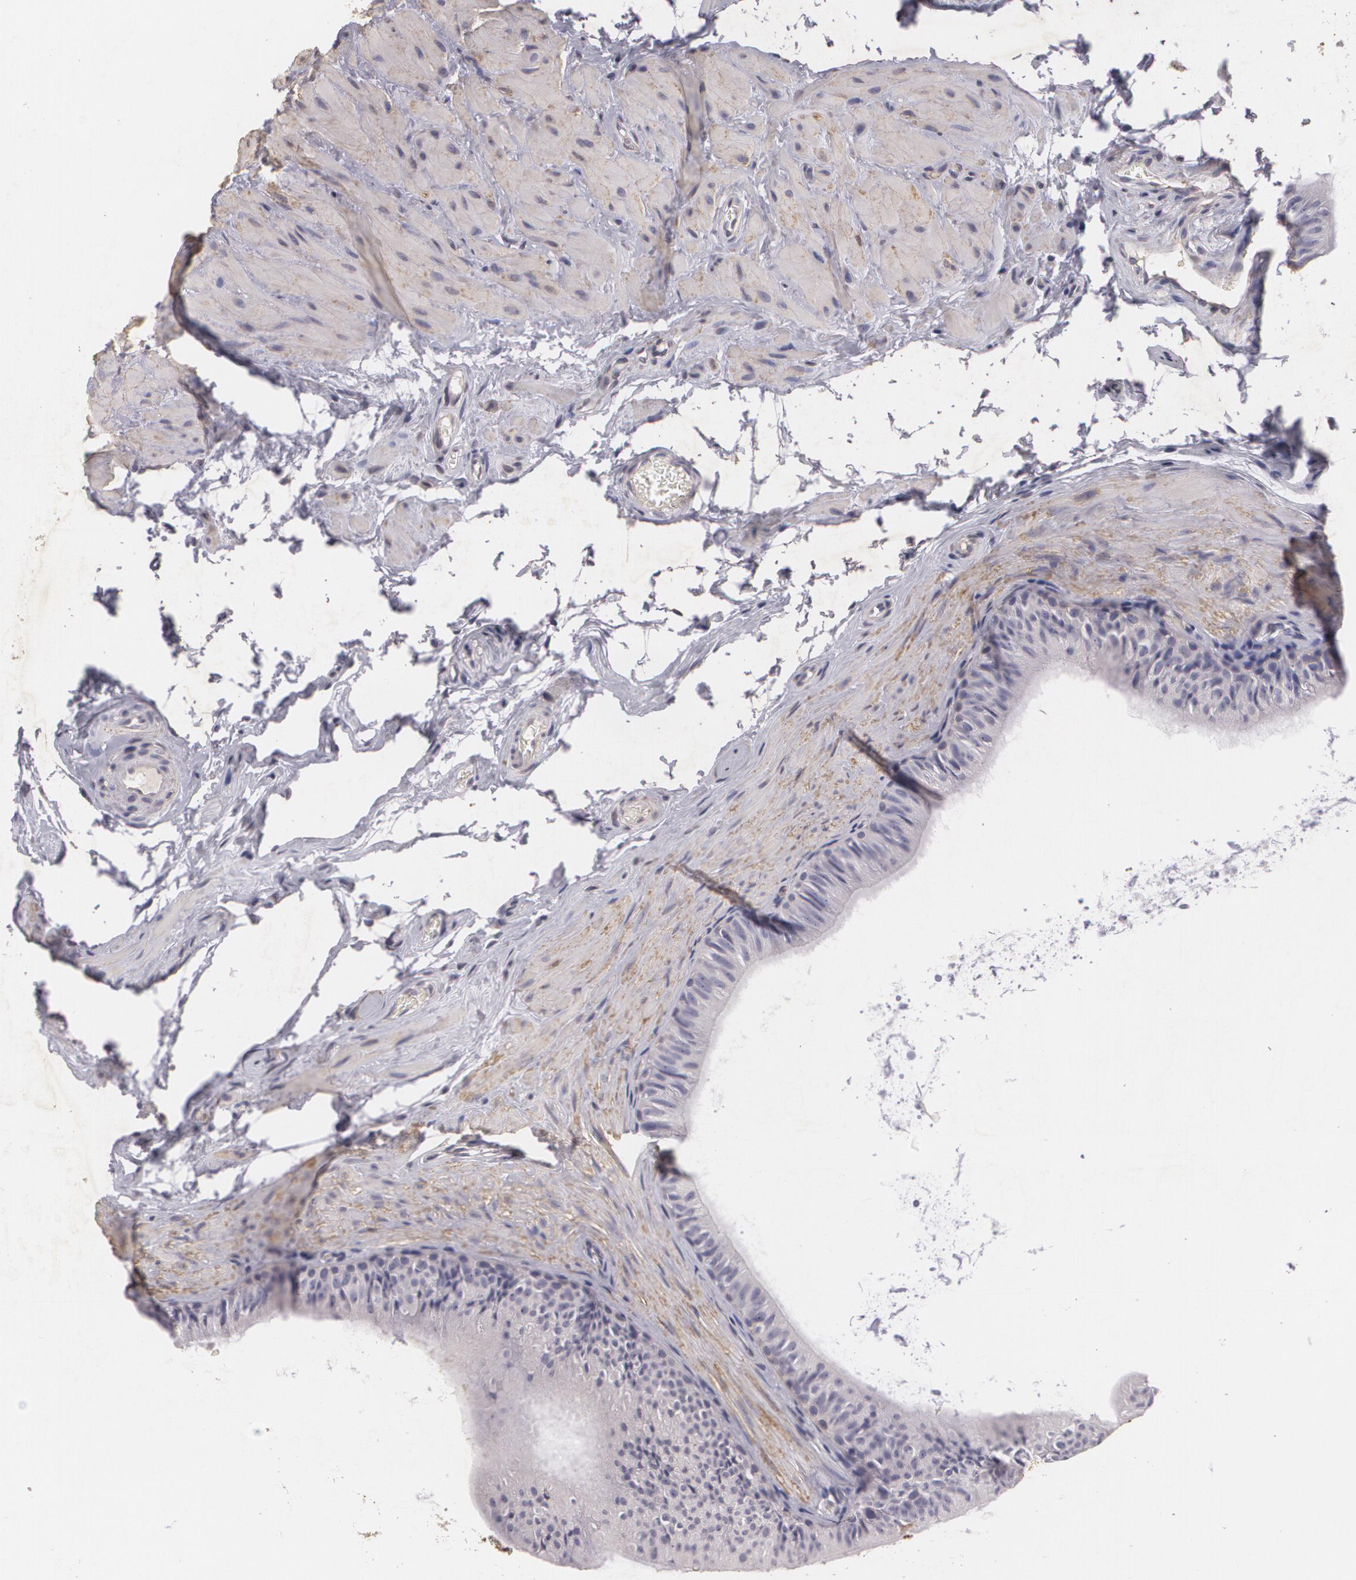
{"staining": {"intensity": "weak", "quantity": "25%-75%", "location": "cytoplasmic/membranous"}, "tissue": "epididymis", "cell_type": "Glandular cells", "image_type": "normal", "snomed": [{"axis": "morphology", "description": "Normal tissue, NOS"}, {"axis": "topography", "description": "Testis"}, {"axis": "topography", "description": "Epididymis"}], "caption": "Epididymis was stained to show a protein in brown. There is low levels of weak cytoplasmic/membranous expression in about 25%-75% of glandular cells. (Brightfield microscopy of DAB IHC at high magnification).", "gene": "KCNA4", "patient": {"sex": "male", "age": 36}}